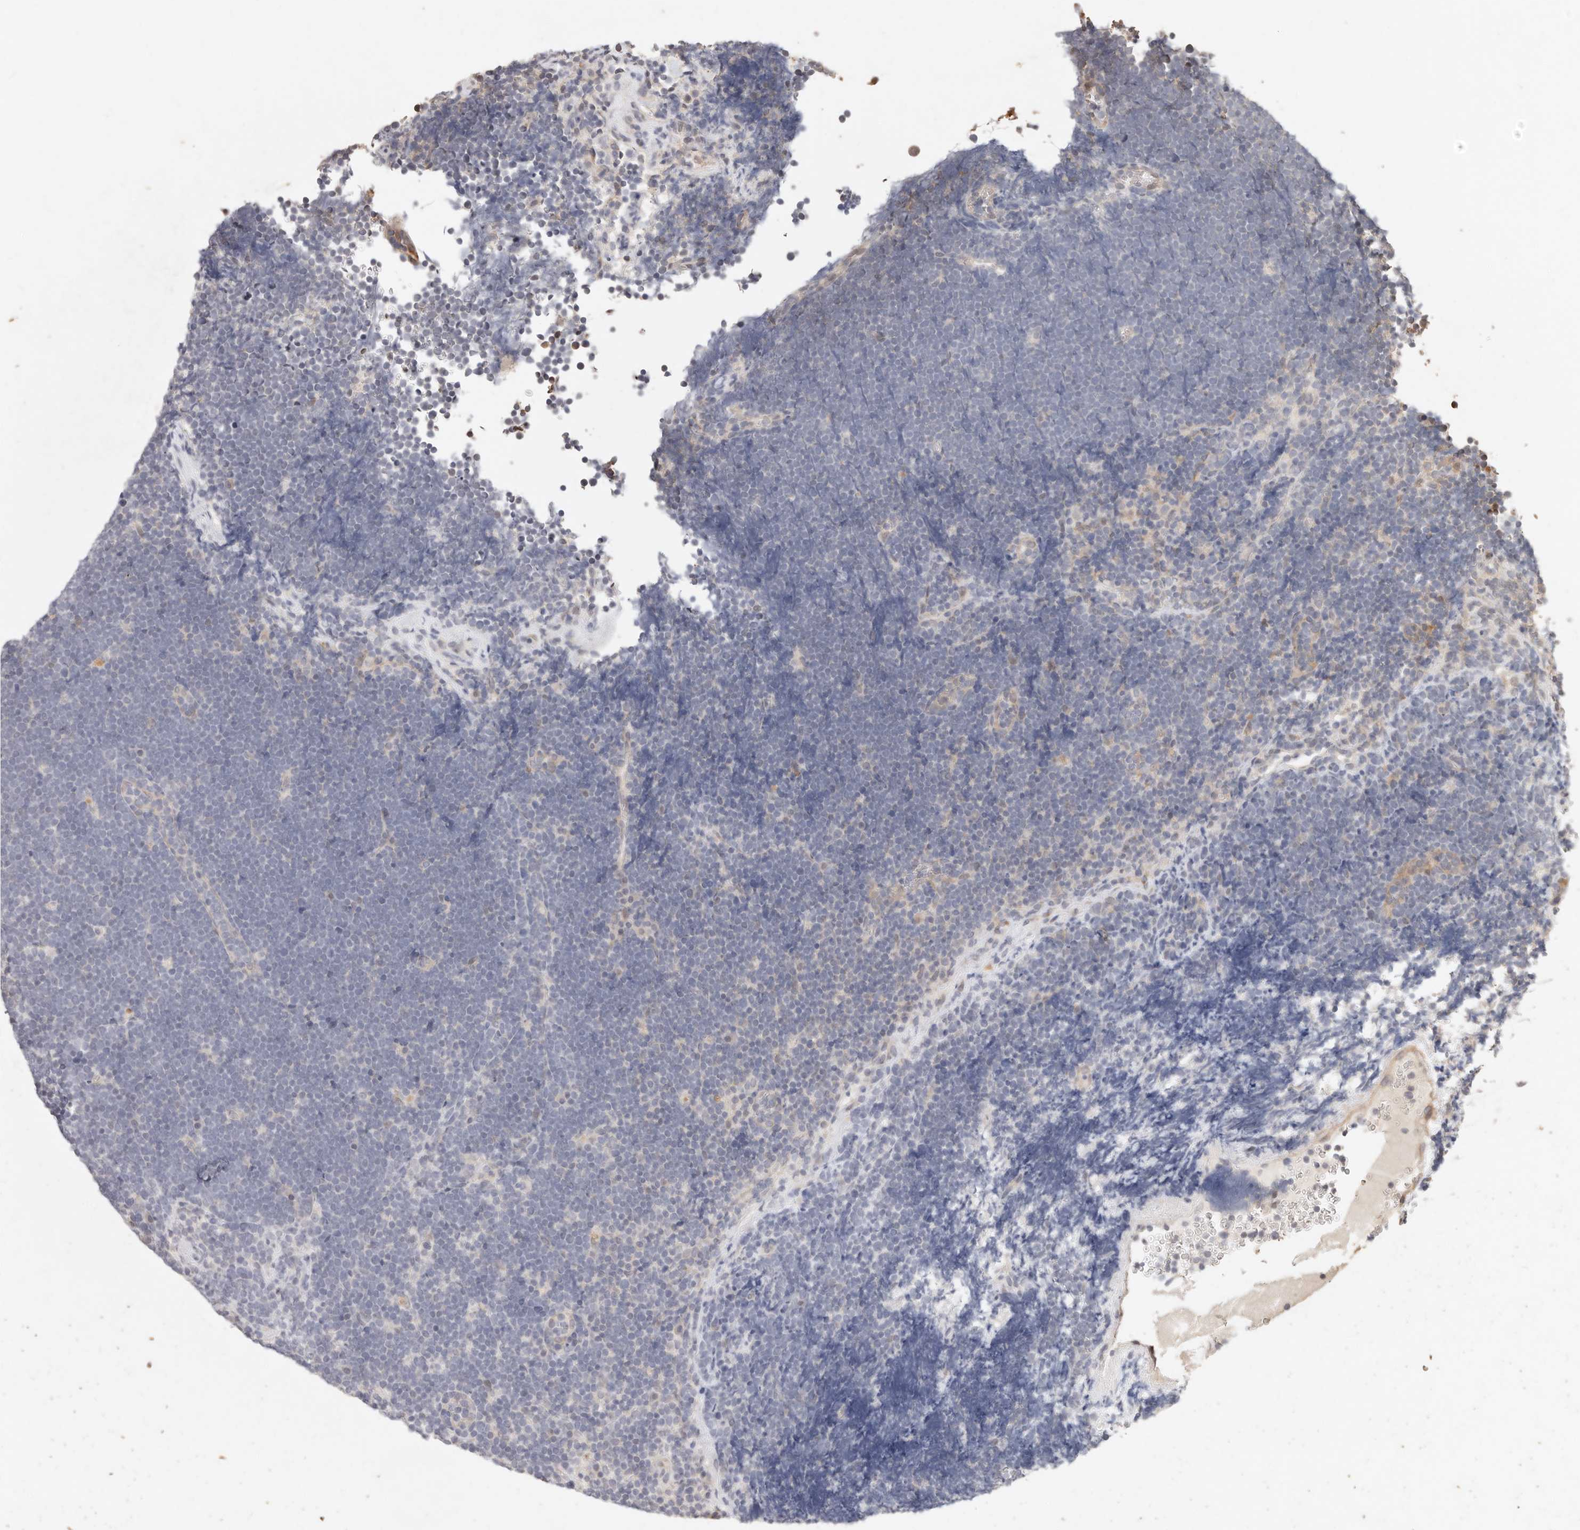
{"staining": {"intensity": "negative", "quantity": "none", "location": "none"}, "tissue": "lymphoma", "cell_type": "Tumor cells", "image_type": "cancer", "snomed": [{"axis": "morphology", "description": "Malignant lymphoma, non-Hodgkin's type, High grade"}, {"axis": "topography", "description": "Lymph node"}], "caption": "Immunohistochemical staining of human high-grade malignant lymphoma, non-Hodgkin's type reveals no significant staining in tumor cells.", "gene": "KIF9", "patient": {"sex": "male", "age": 13}}